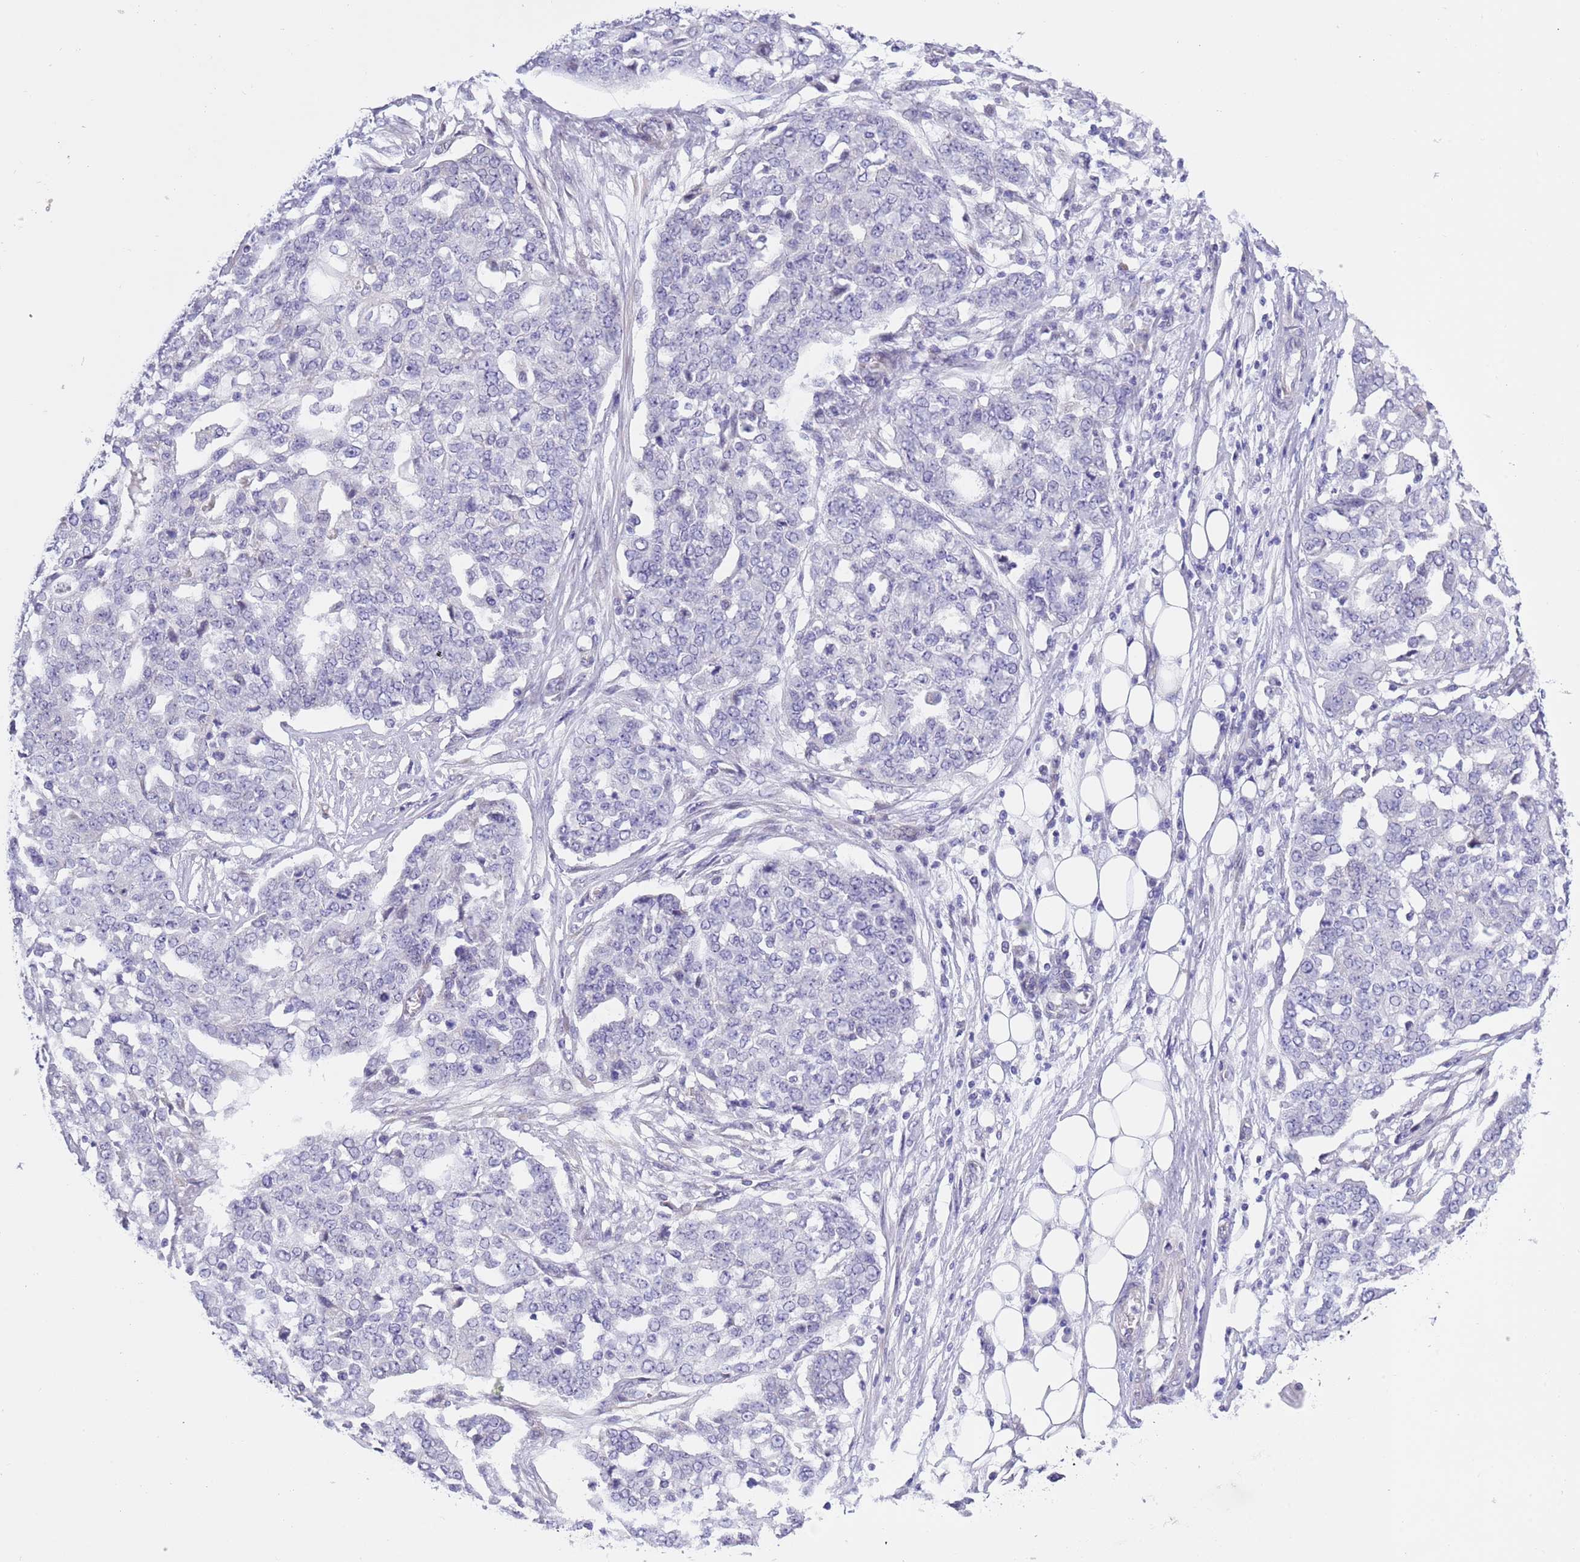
{"staining": {"intensity": "negative", "quantity": "none", "location": "none"}, "tissue": "ovarian cancer", "cell_type": "Tumor cells", "image_type": "cancer", "snomed": [{"axis": "morphology", "description": "Cystadenocarcinoma, serous, NOS"}, {"axis": "topography", "description": "Soft tissue"}, {"axis": "topography", "description": "Ovary"}], "caption": "Image shows no significant protein positivity in tumor cells of serous cystadenocarcinoma (ovarian). Brightfield microscopy of IHC stained with DAB (3,3'-diaminobenzidine) (brown) and hematoxylin (blue), captured at high magnification.", "gene": "NET1", "patient": {"sex": "female", "age": 57}}